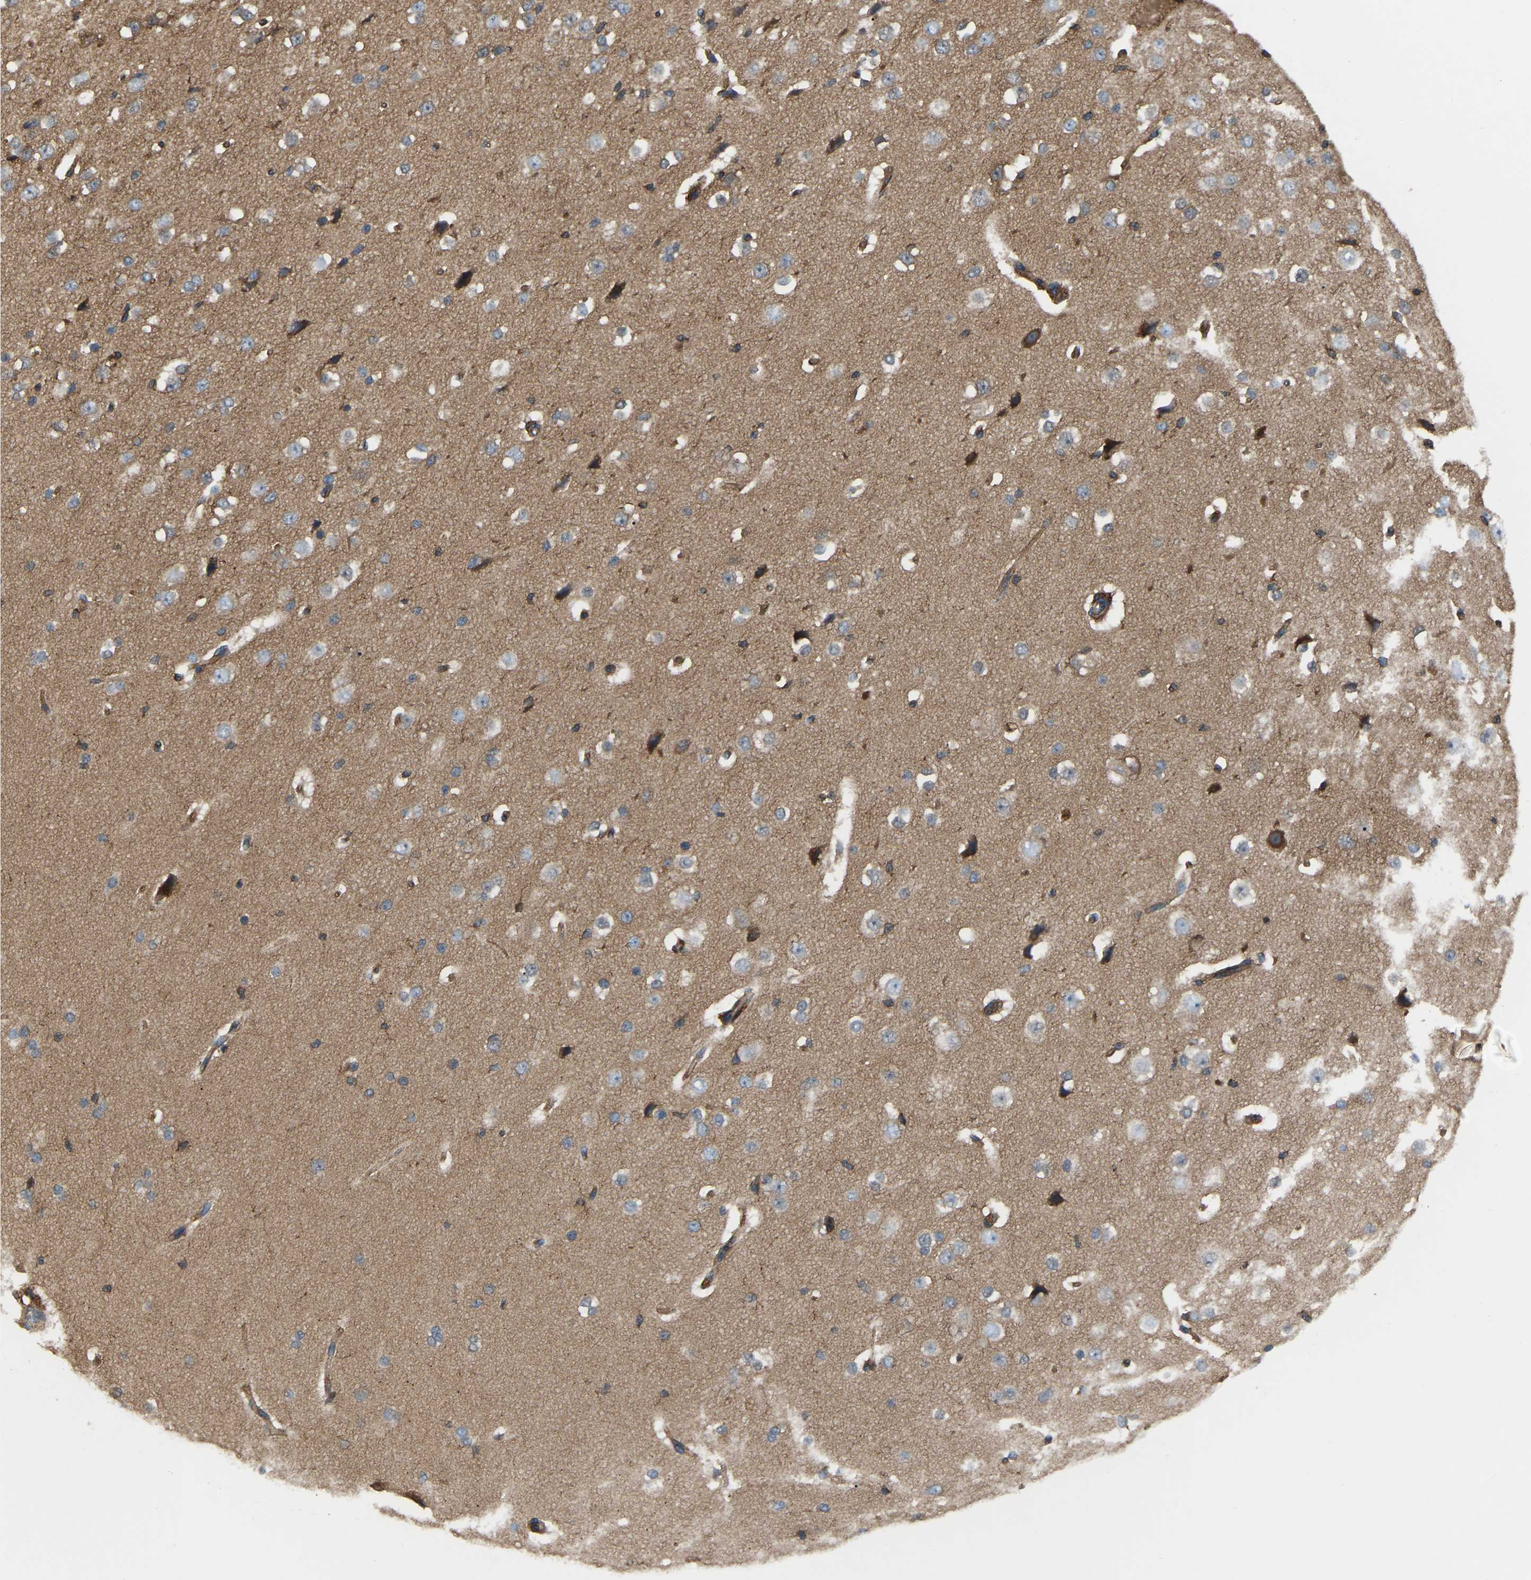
{"staining": {"intensity": "moderate", "quantity": ">75%", "location": "cytoplasmic/membranous"}, "tissue": "cerebral cortex", "cell_type": "Endothelial cells", "image_type": "normal", "snomed": [{"axis": "morphology", "description": "Normal tissue, NOS"}, {"axis": "morphology", "description": "Developmental malformation"}, {"axis": "topography", "description": "Cerebral cortex"}], "caption": "Moderate cytoplasmic/membranous protein expression is appreciated in about >75% of endothelial cells in cerebral cortex.", "gene": "PICALM", "patient": {"sex": "female", "age": 30}}